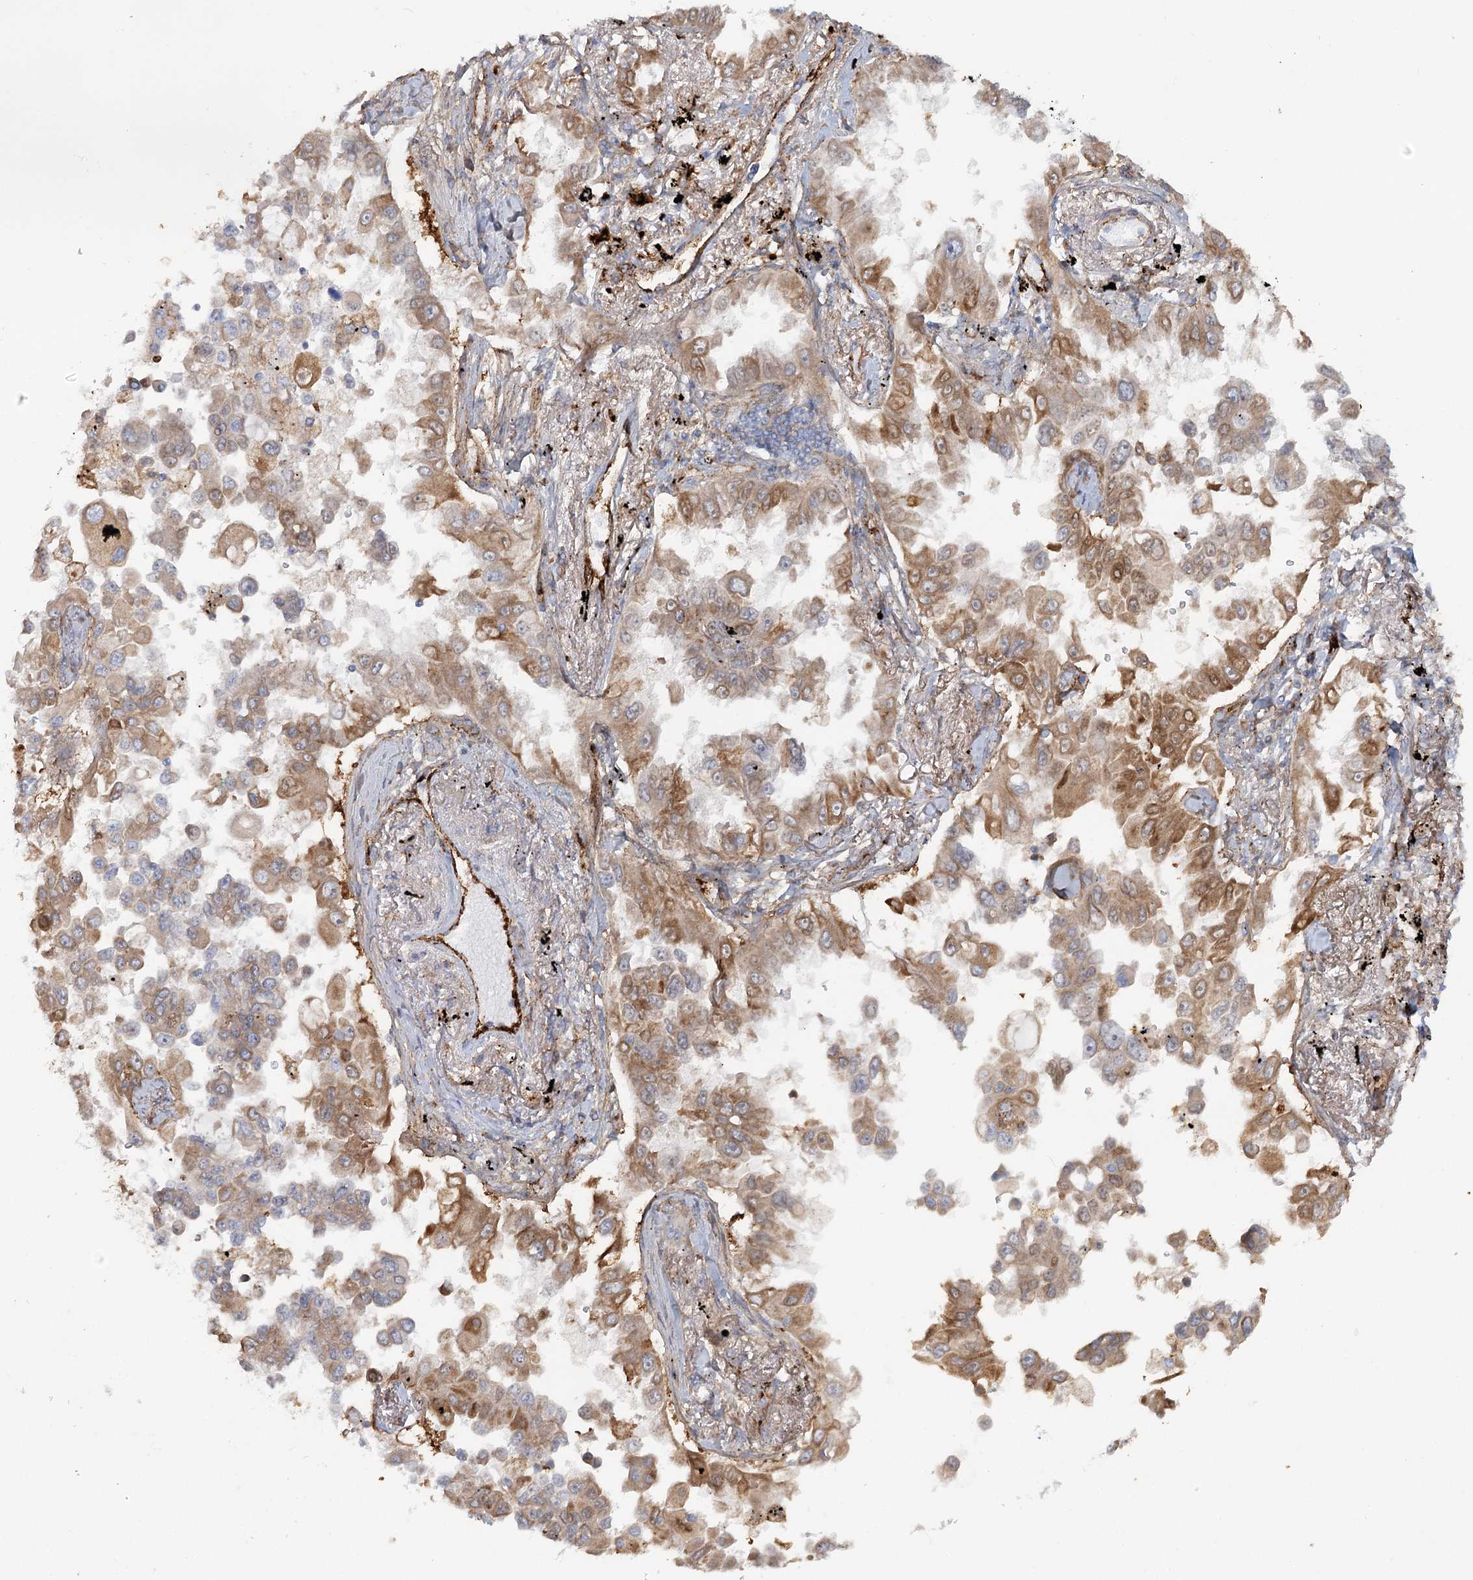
{"staining": {"intensity": "moderate", "quantity": ">75%", "location": "cytoplasmic/membranous"}, "tissue": "lung cancer", "cell_type": "Tumor cells", "image_type": "cancer", "snomed": [{"axis": "morphology", "description": "Adenocarcinoma, NOS"}, {"axis": "topography", "description": "Lung"}], "caption": "Tumor cells exhibit medium levels of moderate cytoplasmic/membranous positivity in about >75% of cells in adenocarcinoma (lung).", "gene": "KBTBD4", "patient": {"sex": "female", "age": 67}}